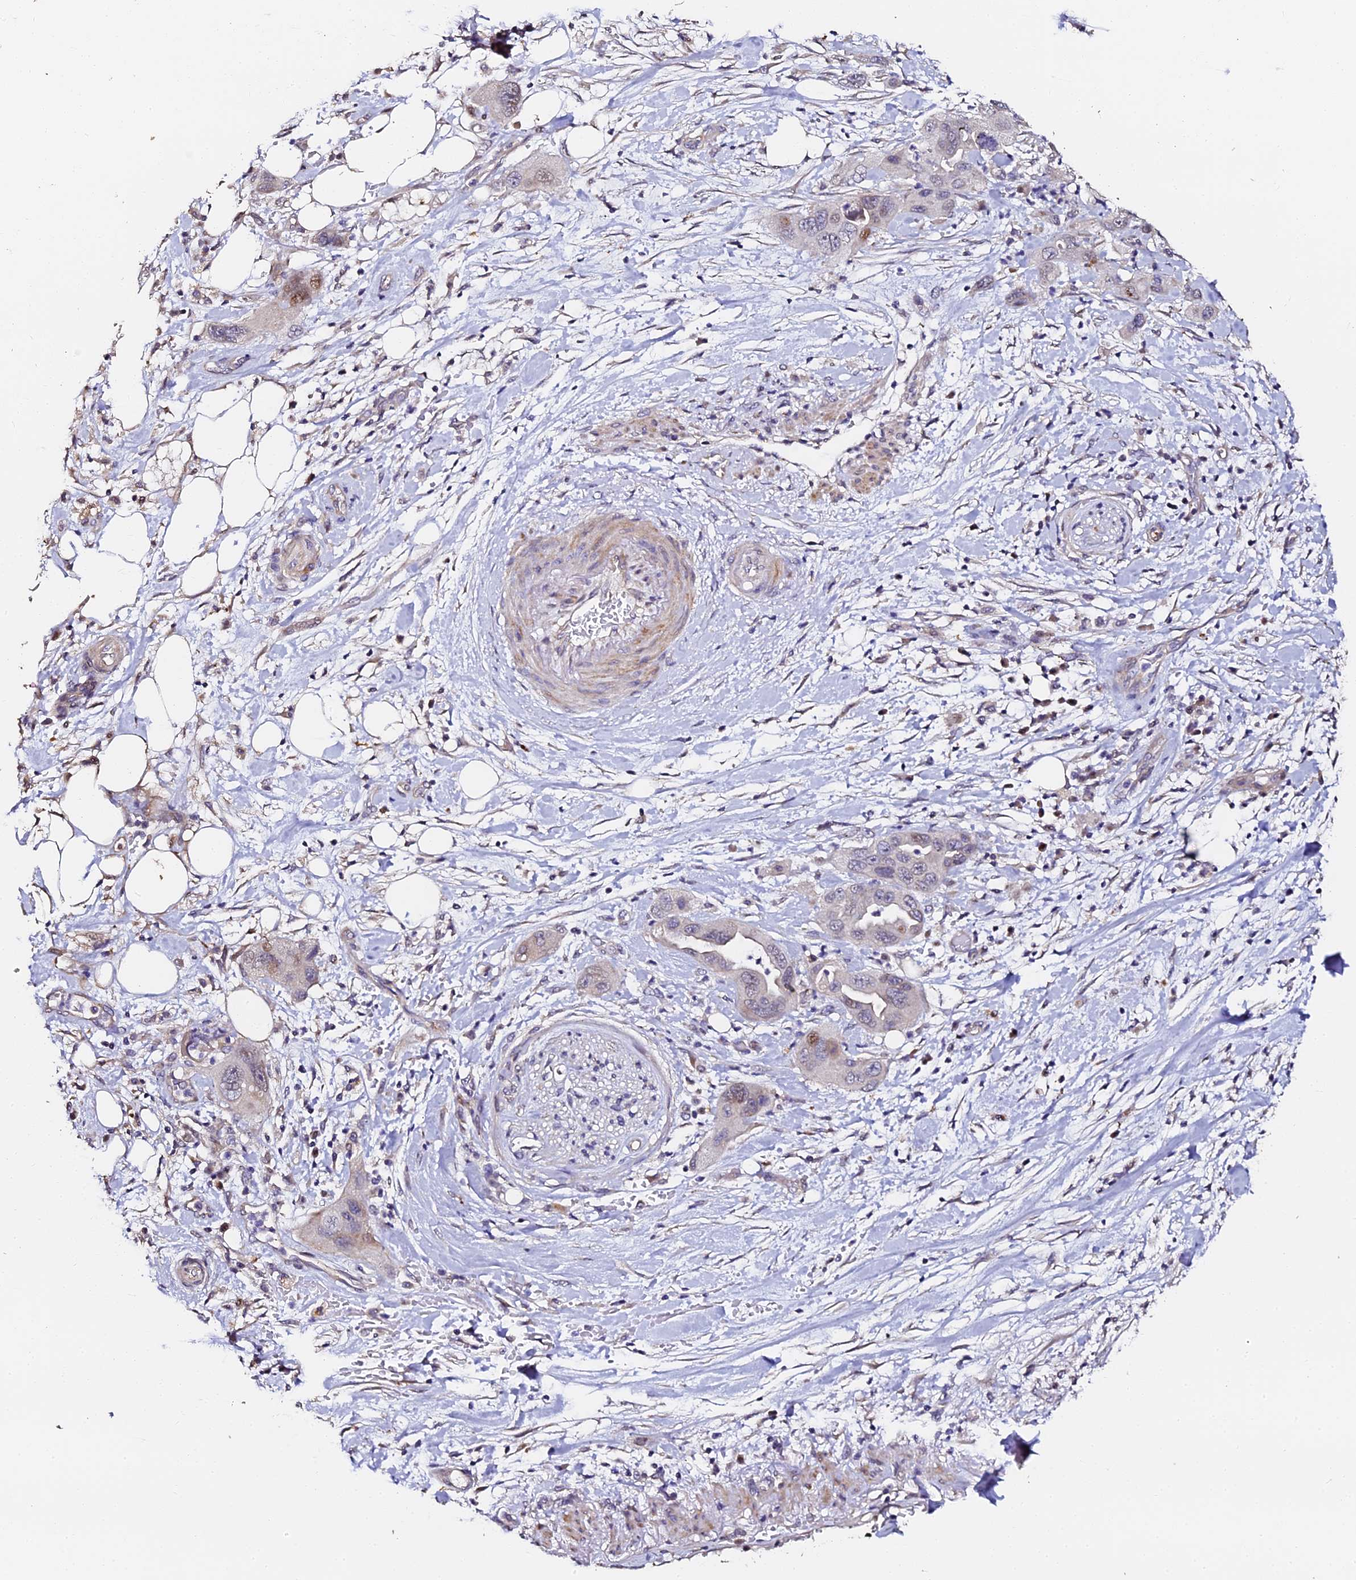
{"staining": {"intensity": "moderate", "quantity": "<25%", "location": "nuclear"}, "tissue": "pancreatic cancer", "cell_type": "Tumor cells", "image_type": "cancer", "snomed": [{"axis": "morphology", "description": "Adenocarcinoma, NOS"}, {"axis": "topography", "description": "Pancreas"}], "caption": "Human pancreatic cancer (adenocarcinoma) stained with a brown dye demonstrates moderate nuclear positive staining in approximately <25% of tumor cells.", "gene": "GPN3", "patient": {"sex": "female", "age": 71}}